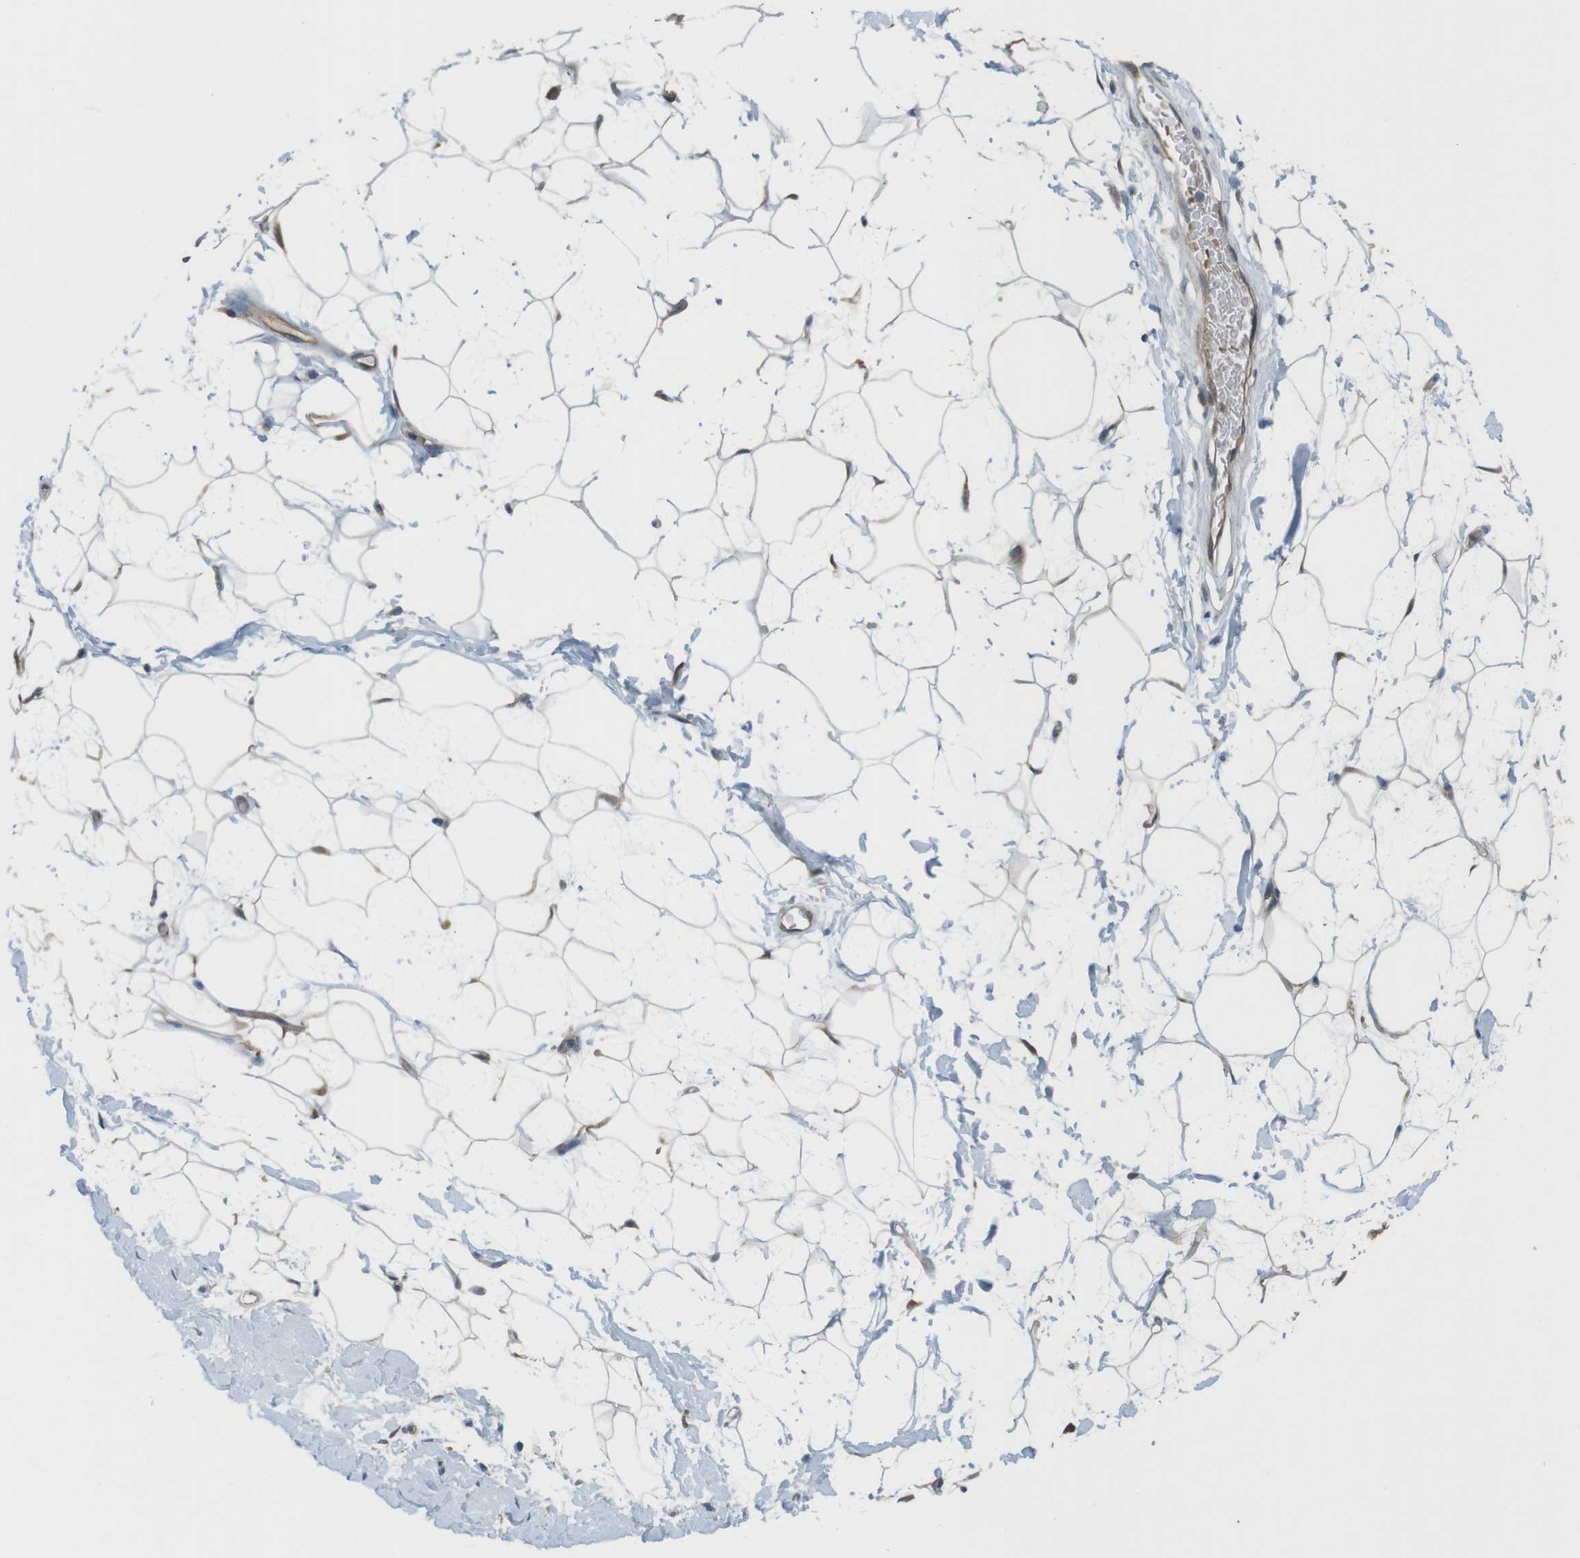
{"staining": {"intensity": "weak", "quantity": "25%-75%", "location": "cytoplasmic/membranous"}, "tissue": "adipose tissue", "cell_type": "Adipocytes", "image_type": "normal", "snomed": [{"axis": "morphology", "description": "Normal tissue, NOS"}, {"axis": "topography", "description": "Soft tissue"}], "caption": "Human adipose tissue stained with a brown dye exhibits weak cytoplasmic/membranous positive positivity in about 25%-75% of adipocytes.", "gene": "ABHD15", "patient": {"sex": "male", "age": 72}}